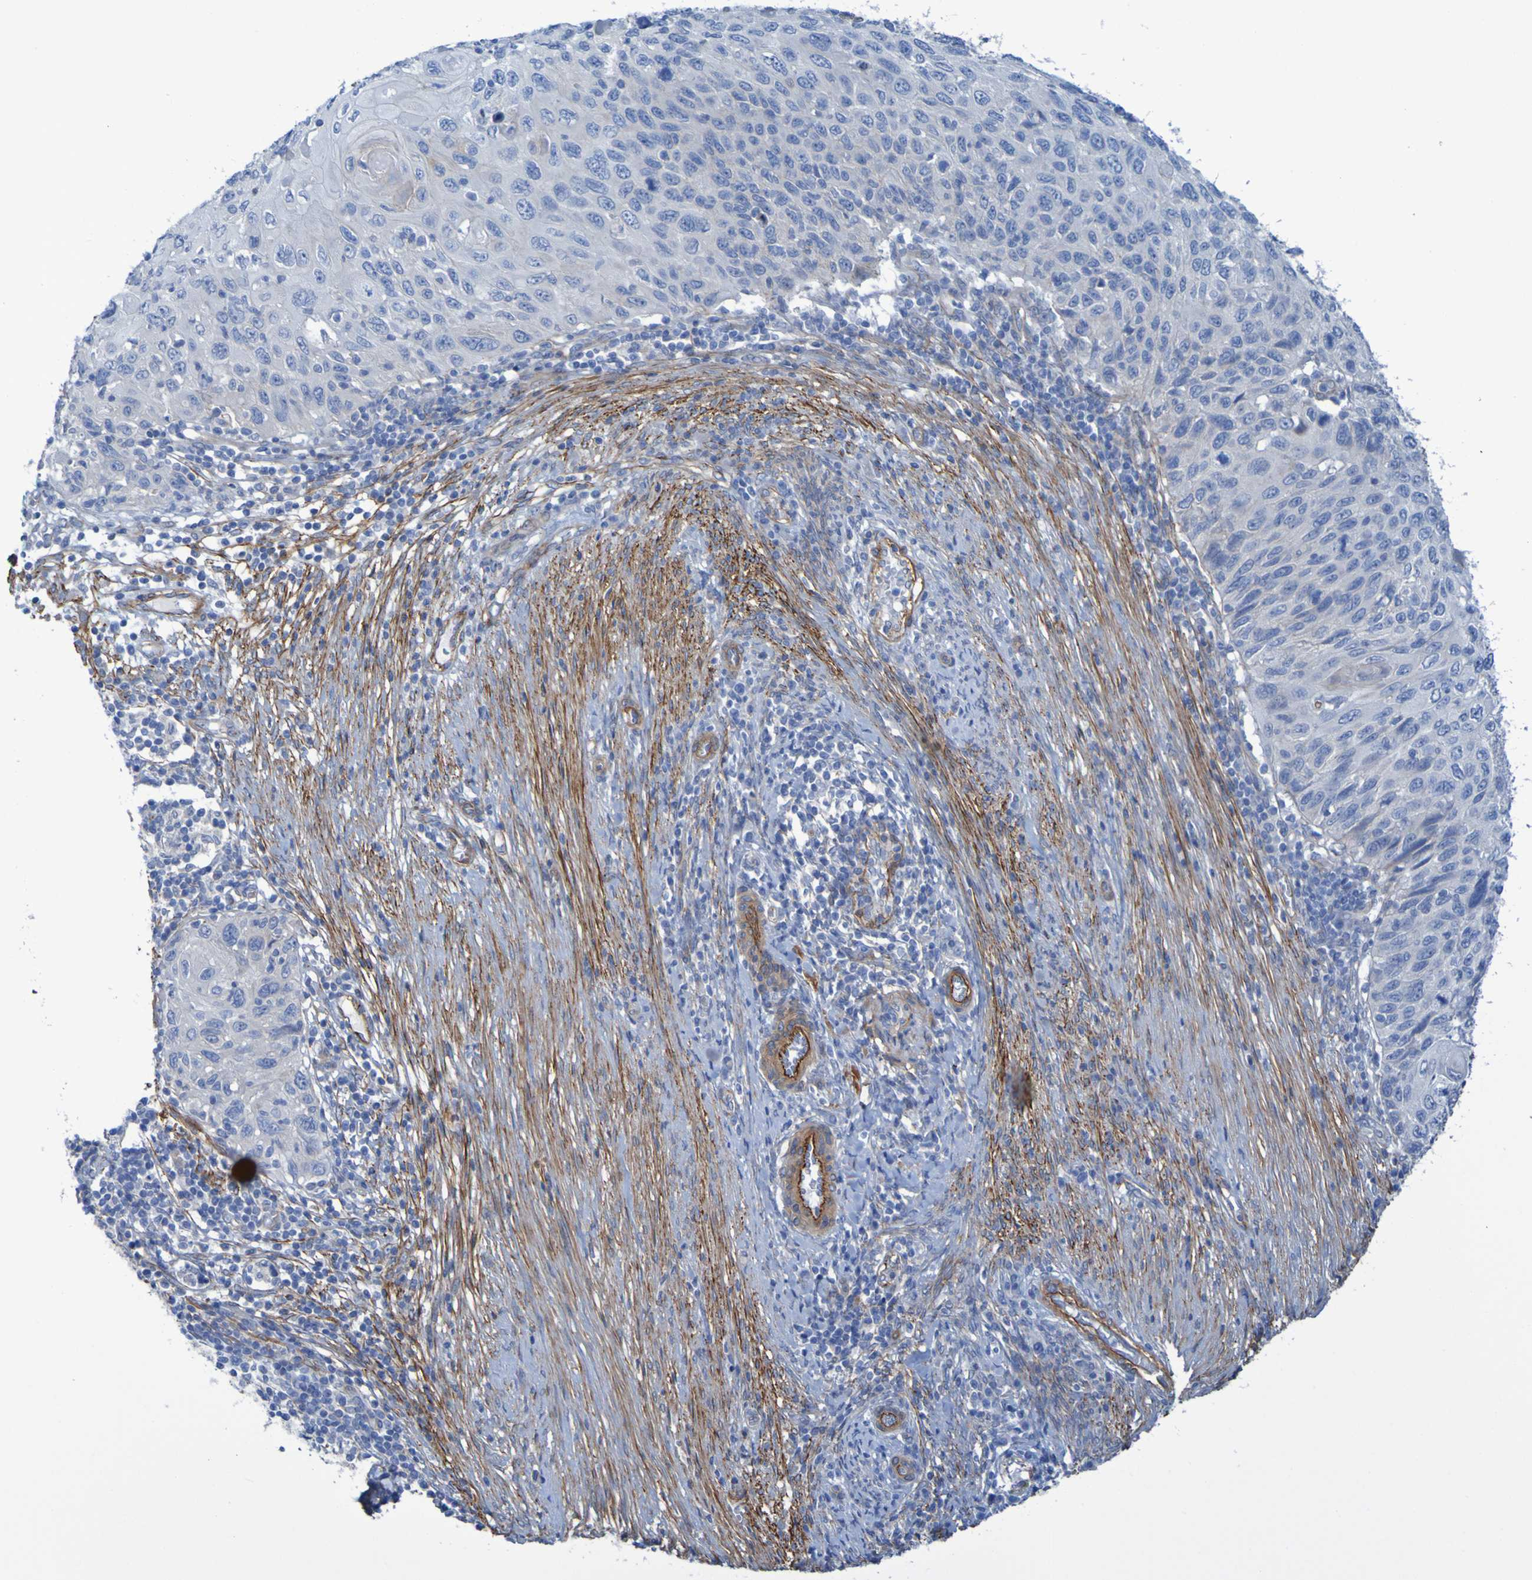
{"staining": {"intensity": "negative", "quantity": "none", "location": "none"}, "tissue": "cervical cancer", "cell_type": "Tumor cells", "image_type": "cancer", "snomed": [{"axis": "morphology", "description": "Squamous cell carcinoma, NOS"}, {"axis": "topography", "description": "Cervix"}], "caption": "Human cervical cancer stained for a protein using immunohistochemistry (IHC) displays no positivity in tumor cells.", "gene": "LPP", "patient": {"sex": "female", "age": 70}}